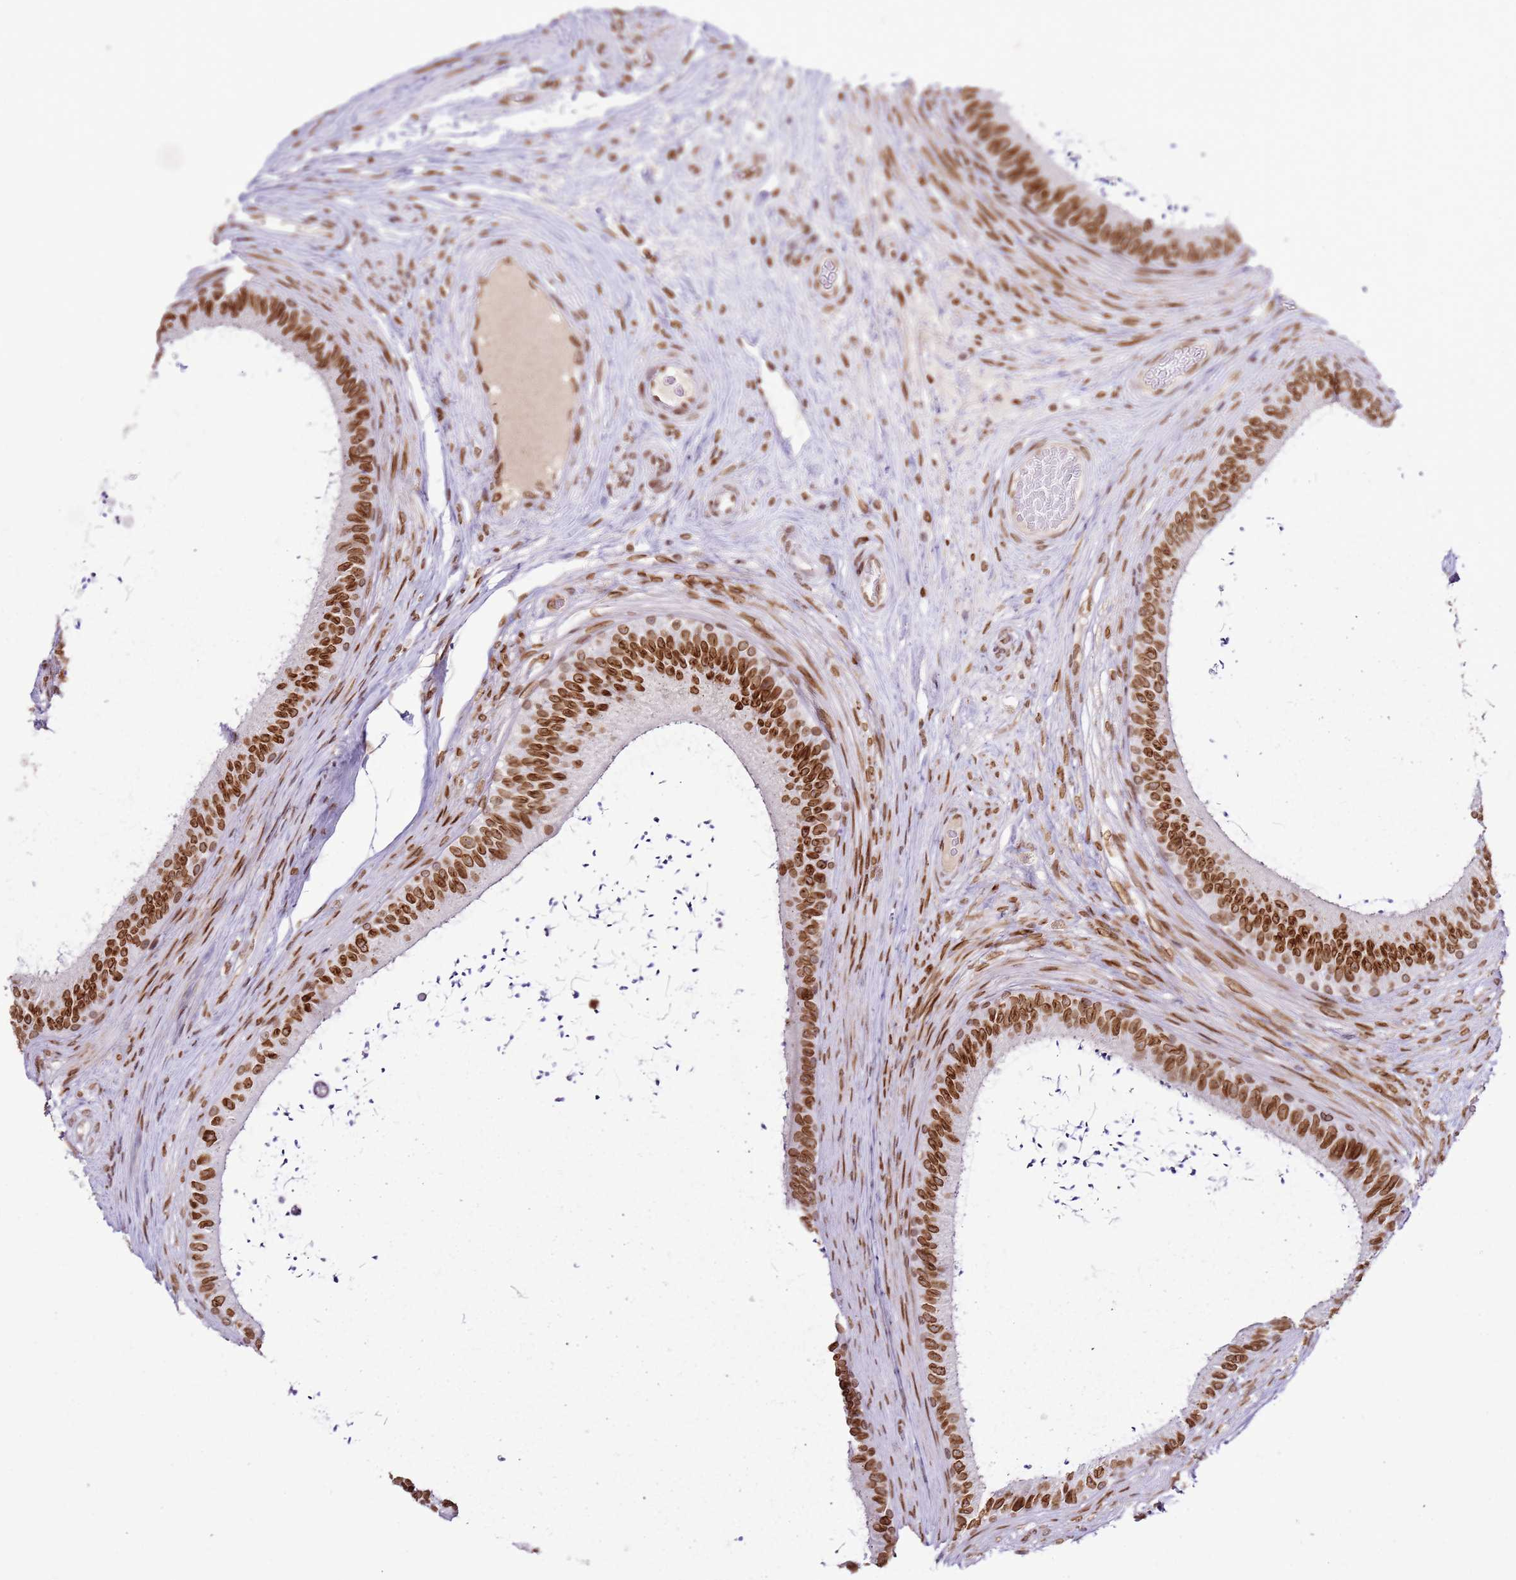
{"staining": {"intensity": "strong", "quantity": ">75%", "location": "cytoplasmic/membranous,nuclear"}, "tissue": "epididymis", "cell_type": "Glandular cells", "image_type": "normal", "snomed": [{"axis": "morphology", "description": "Normal tissue, NOS"}, {"axis": "topography", "description": "Testis"}, {"axis": "topography", "description": "Epididymis"}], "caption": "High-power microscopy captured an immunohistochemistry micrograph of unremarkable epididymis, revealing strong cytoplasmic/membranous,nuclear expression in about >75% of glandular cells.", "gene": "POU6F1", "patient": {"sex": "male", "age": 41}}